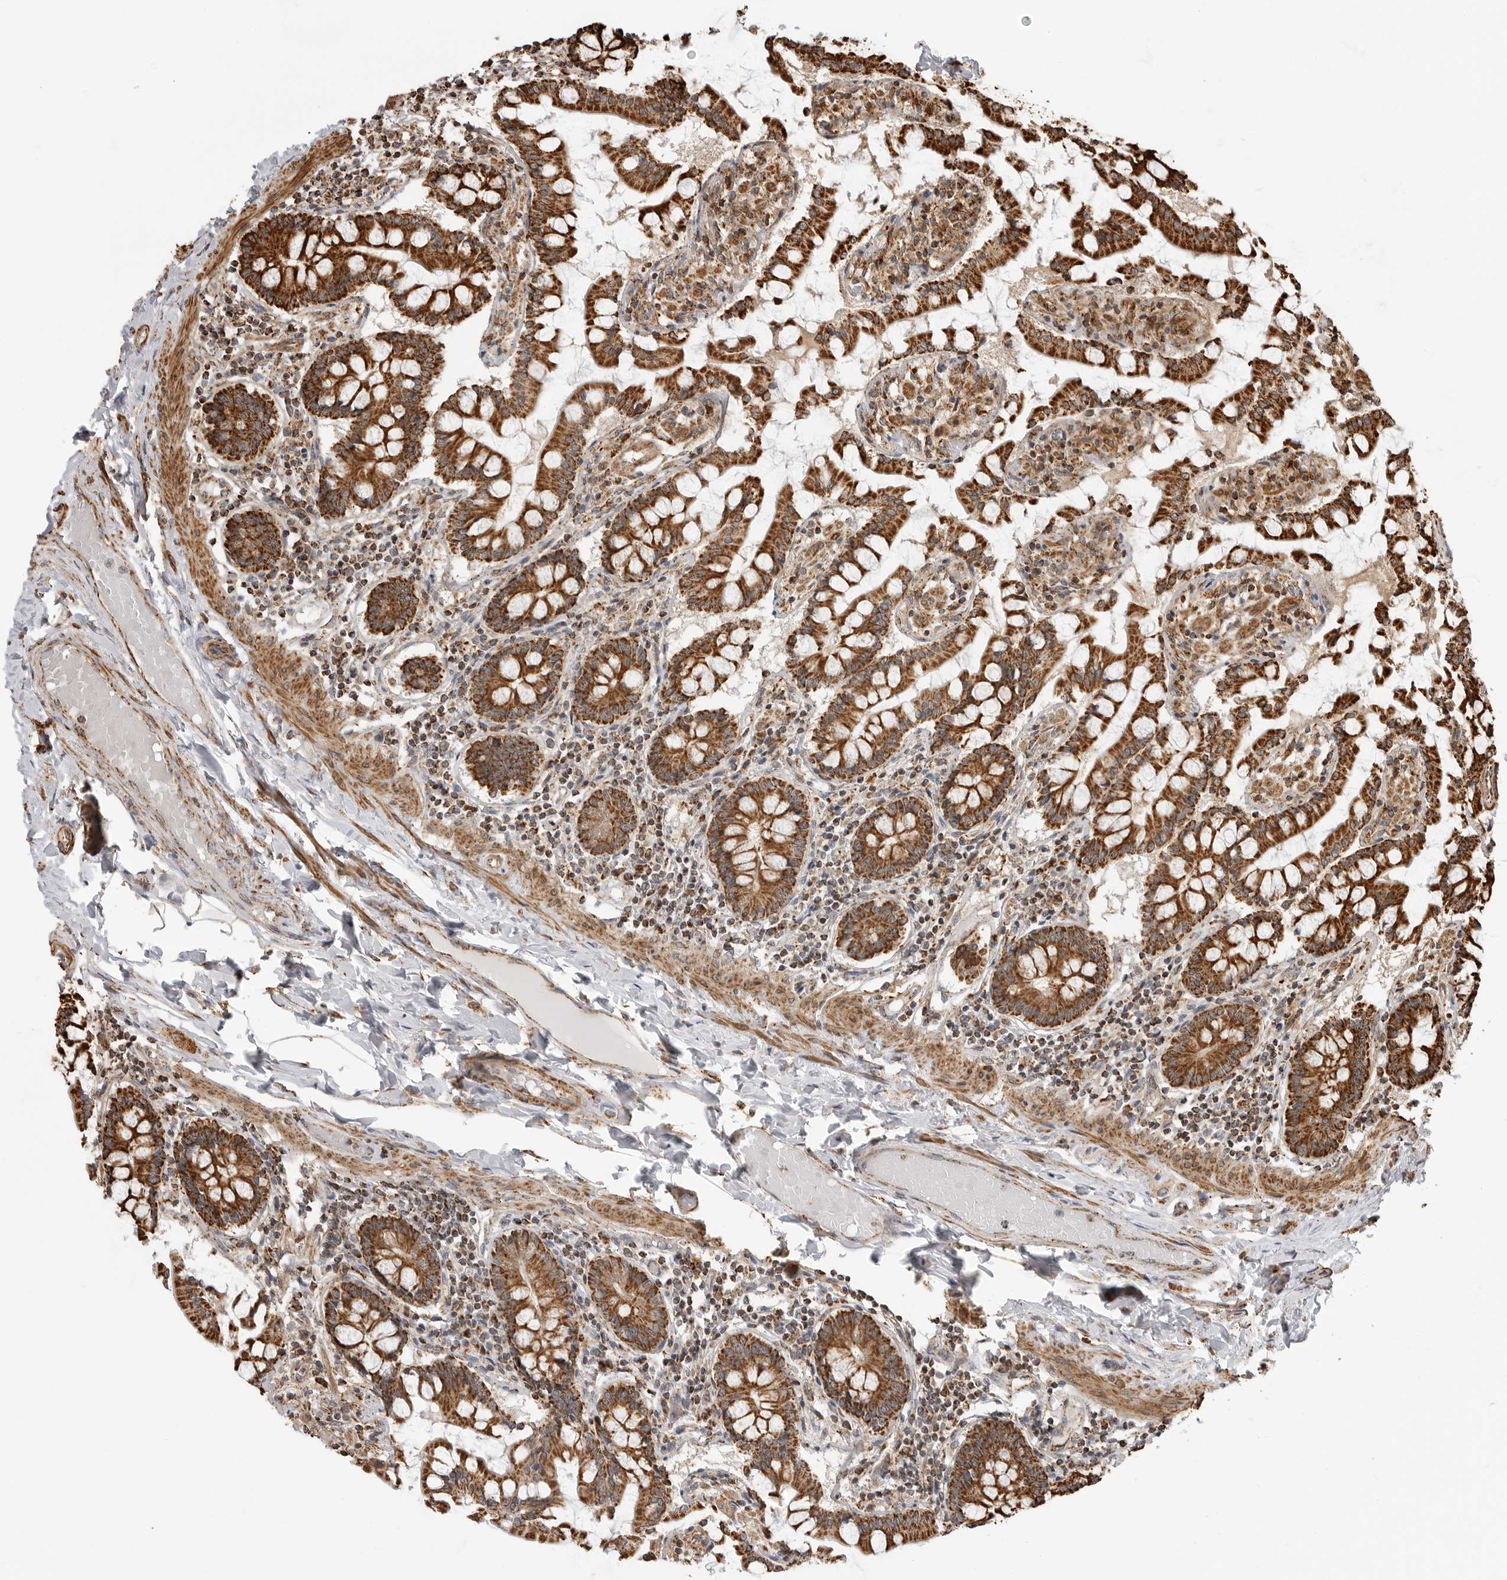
{"staining": {"intensity": "strong", "quantity": ">75%", "location": "cytoplasmic/membranous"}, "tissue": "small intestine", "cell_type": "Glandular cells", "image_type": "normal", "snomed": [{"axis": "morphology", "description": "Normal tissue, NOS"}, {"axis": "topography", "description": "Small intestine"}], "caption": "Protein analysis of unremarkable small intestine shows strong cytoplasmic/membranous staining in approximately >75% of glandular cells.", "gene": "BMP2K", "patient": {"sex": "male", "age": 41}}